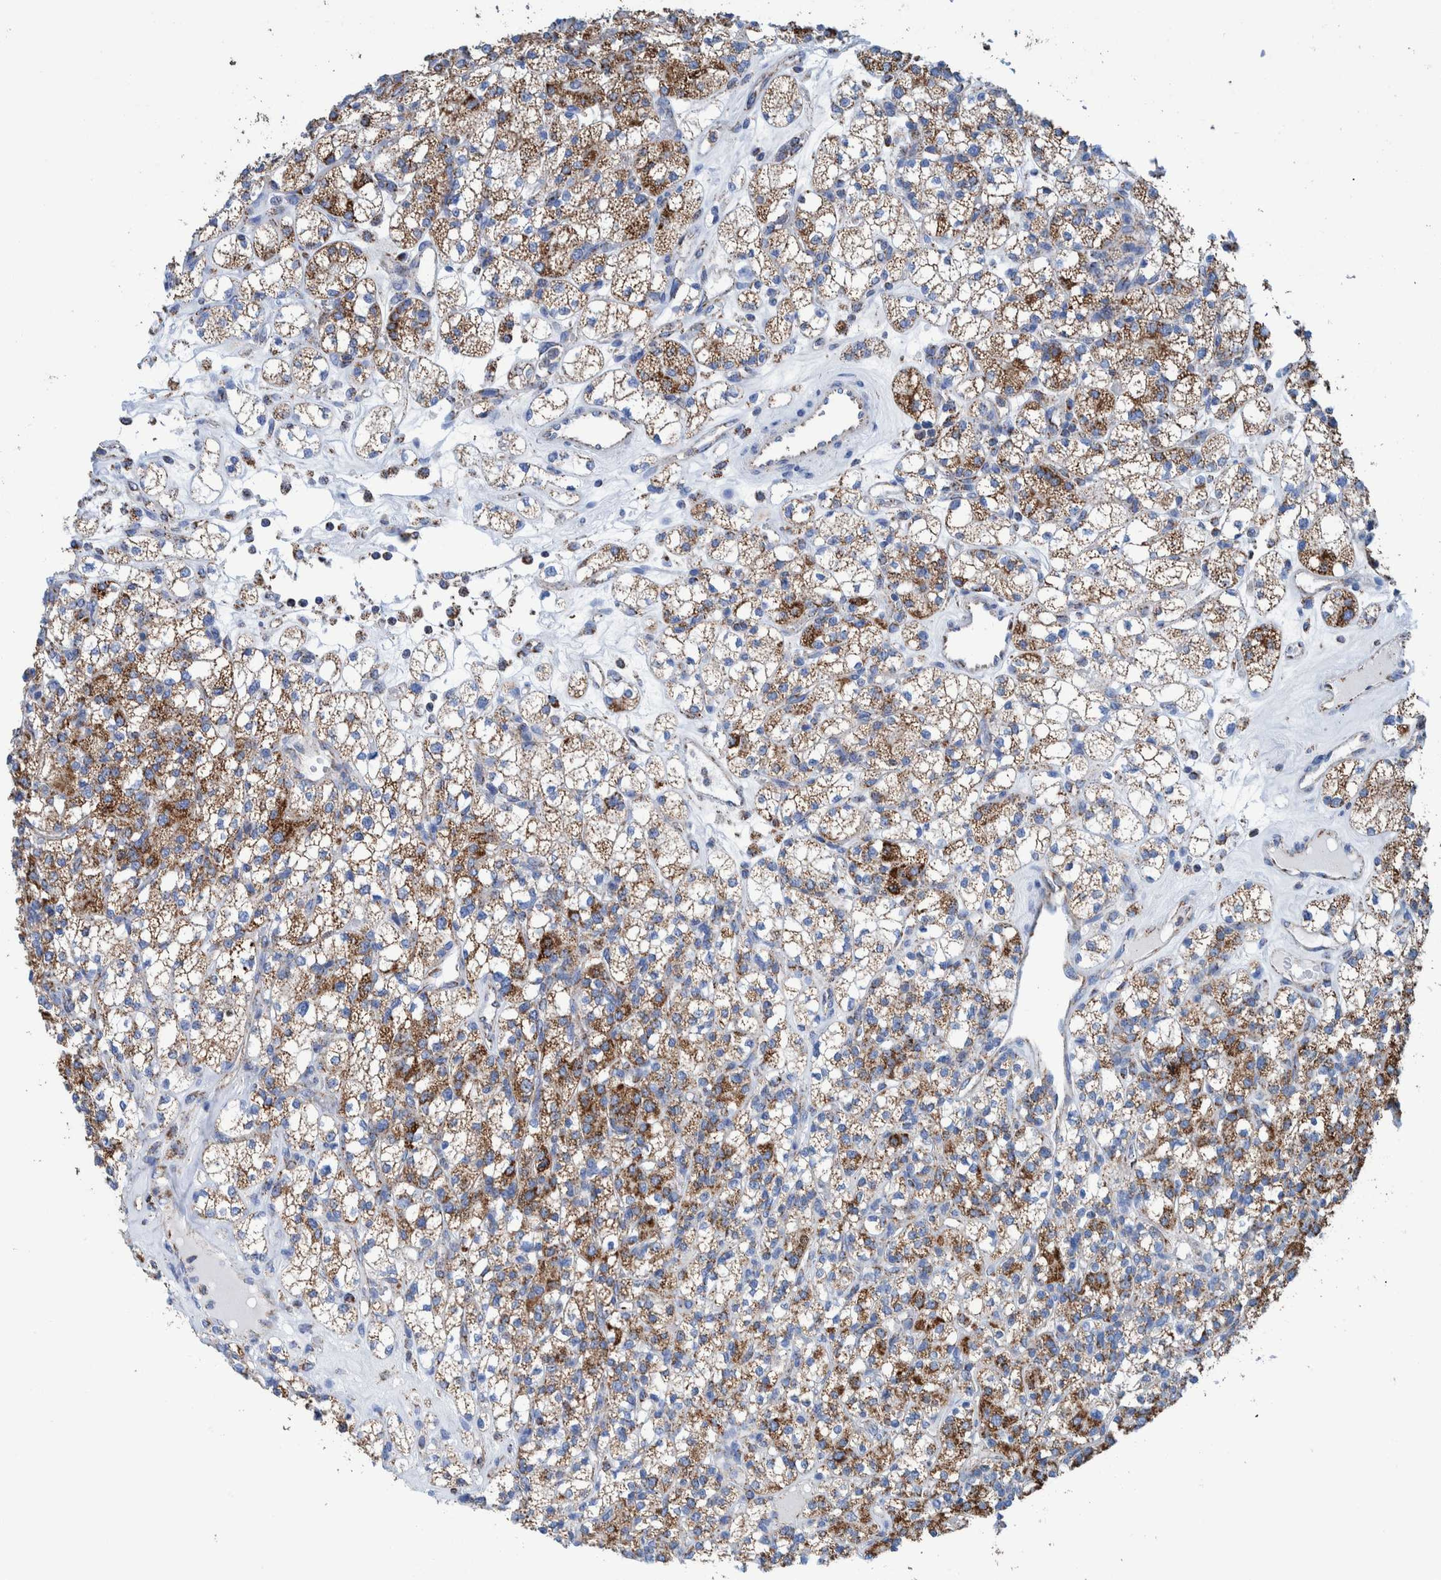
{"staining": {"intensity": "moderate", "quantity": ">75%", "location": "cytoplasmic/membranous"}, "tissue": "renal cancer", "cell_type": "Tumor cells", "image_type": "cancer", "snomed": [{"axis": "morphology", "description": "Adenocarcinoma, NOS"}, {"axis": "topography", "description": "Kidney"}], "caption": "This photomicrograph displays immunohistochemistry staining of human renal adenocarcinoma, with medium moderate cytoplasmic/membranous positivity in about >75% of tumor cells.", "gene": "DECR1", "patient": {"sex": "male", "age": 77}}